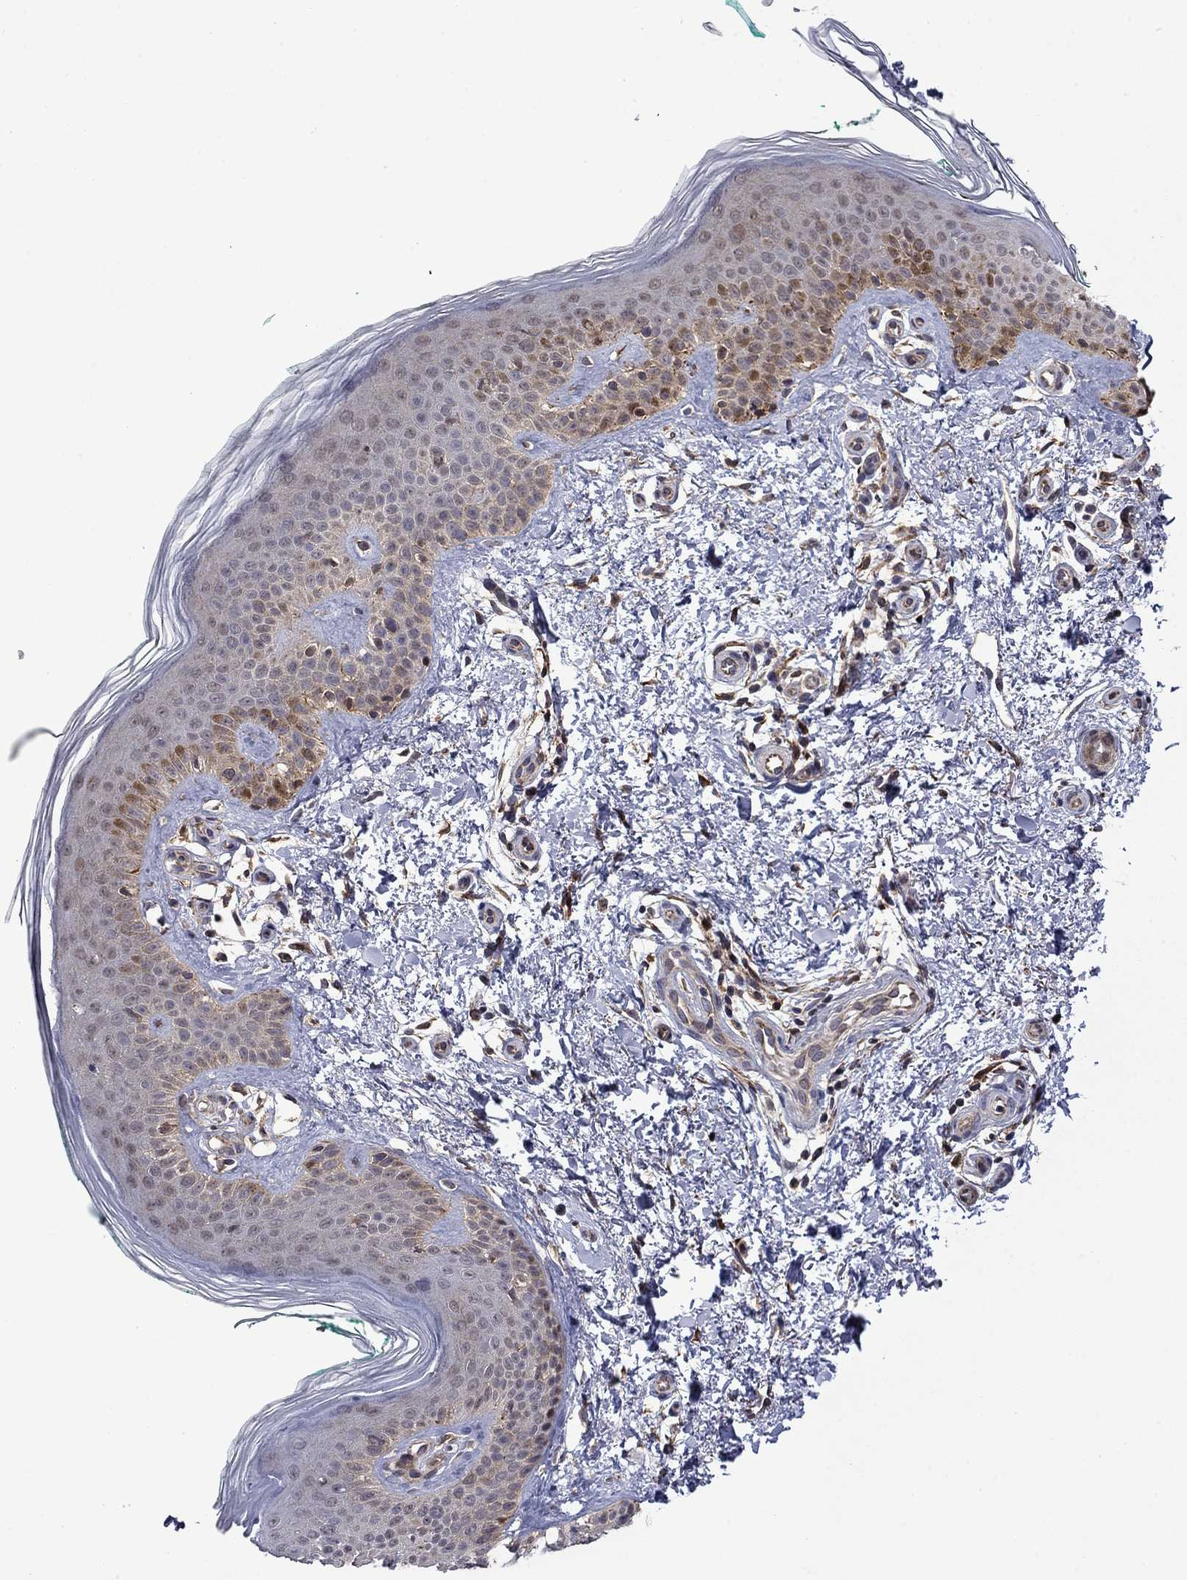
{"staining": {"intensity": "negative", "quantity": "none", "location": "none"}, "tissue": "skin", "cell_type": "Fibroblasts", "image_type": "normal", "snomed": [{"axis": "morphology", "description": "Normal tissue, NOS"}, {"axis": "morphology", "description": "Inflammation, NOS"}, {"axis": "morphology", "description": "Fibrosis, NOS"}, {"axis": "topography", "description": "Skin"}], "caption": "Histopathology image shows no significant protein staining in fibroblasts of benign skin.", "gene": "TPMT", "patient": {"sex": "male", "age": 71}}